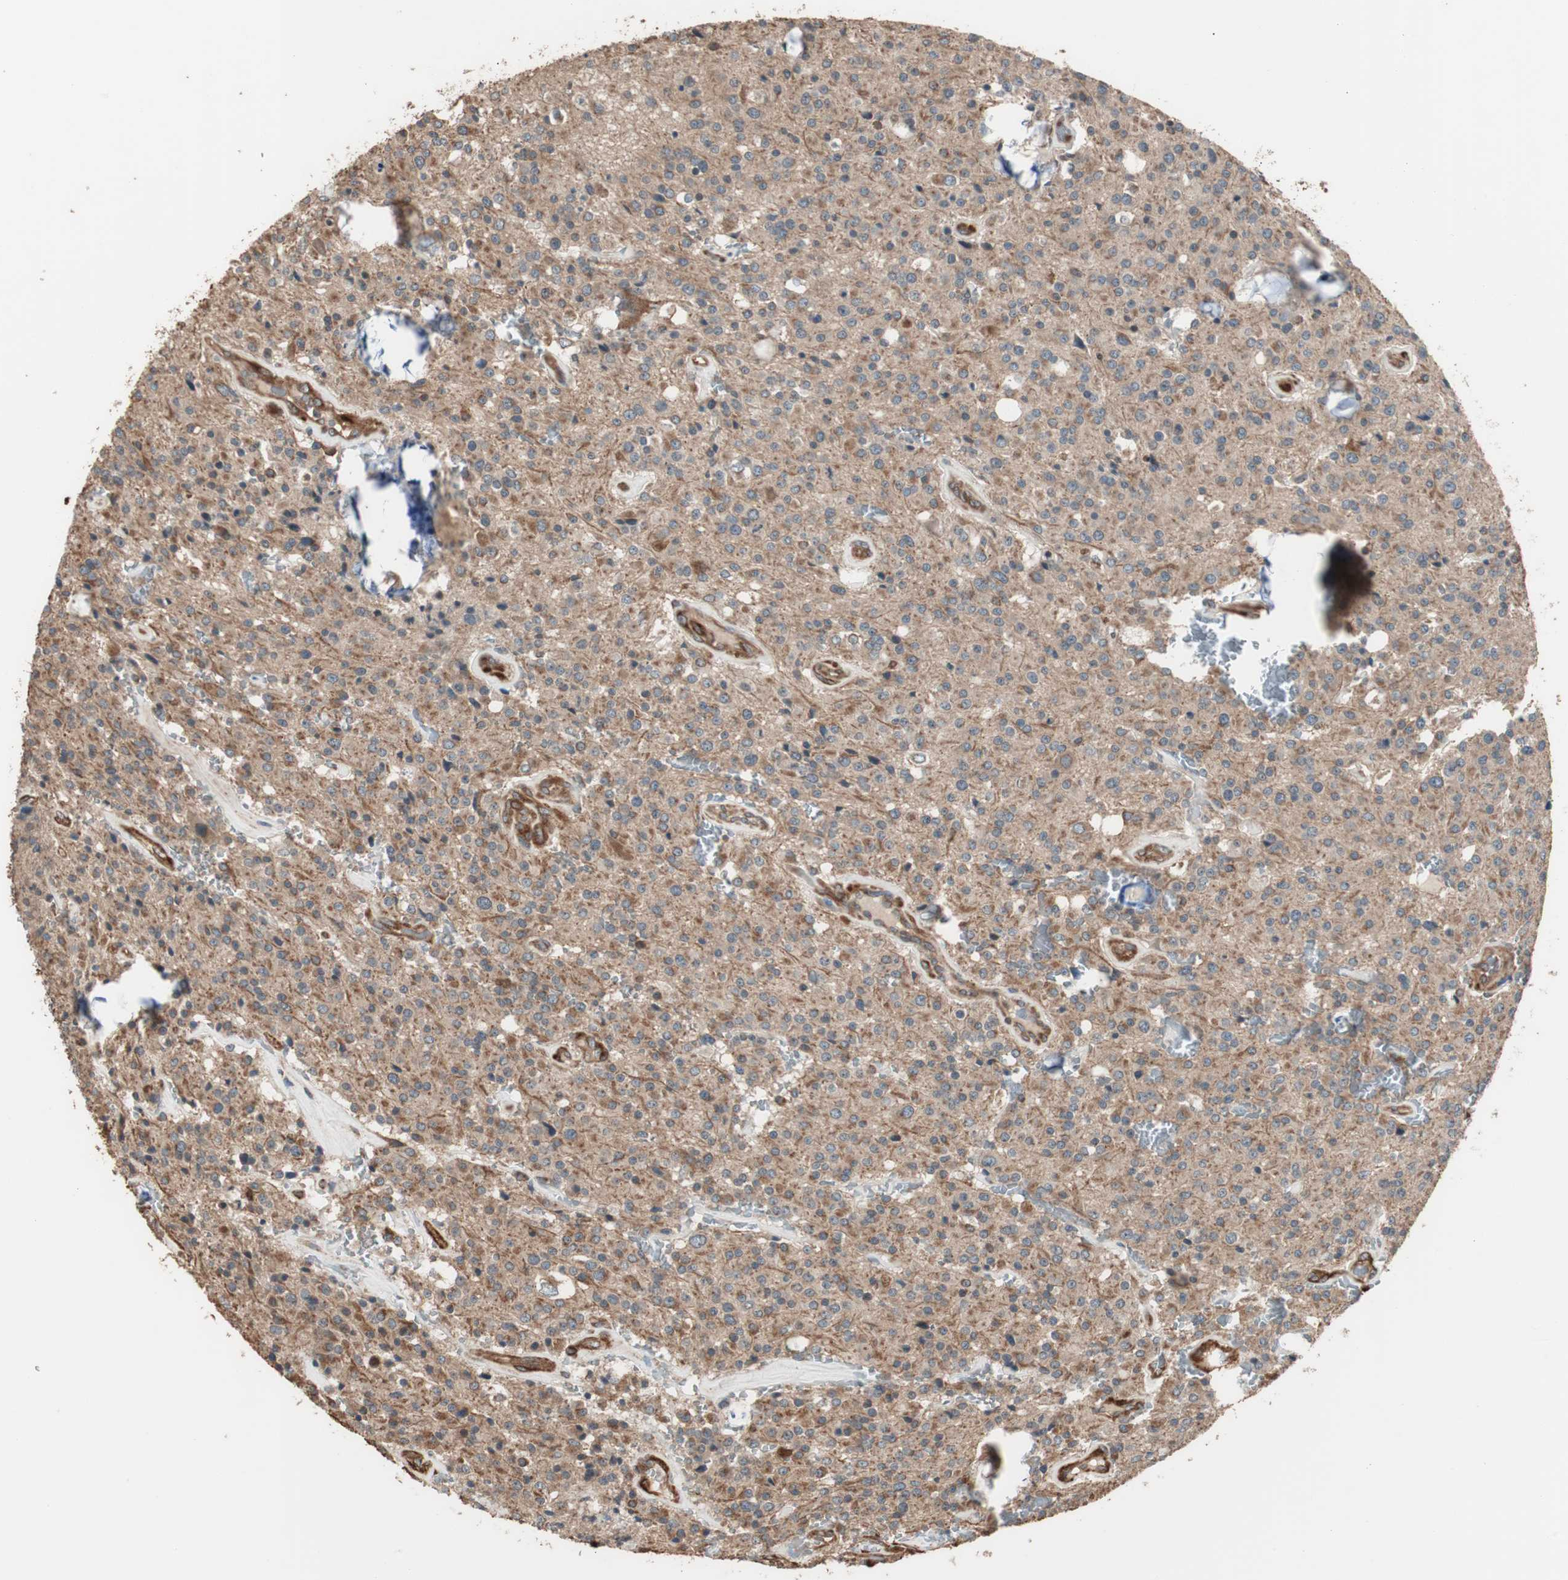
{"staining": {"intensity": "moderate", "quantity": "25%-75%", "location": "cytoplasmic/membranous"}, "tissue": "glioma", "cell_type": "Tumor cells", "image_type": "cancer", "snomed": [{"axis": "morphology", "description": "Glioma, malignant, Low grade"}, {"axis": "topography", "description": "Brain"}], "caption": "Moderate cytoplasmic/membranous positivity is present in approximately 25%-75% of tumor cells in glioma.", "gene": "LZTS1", "patient": {"sex": "male", "age": 58}}